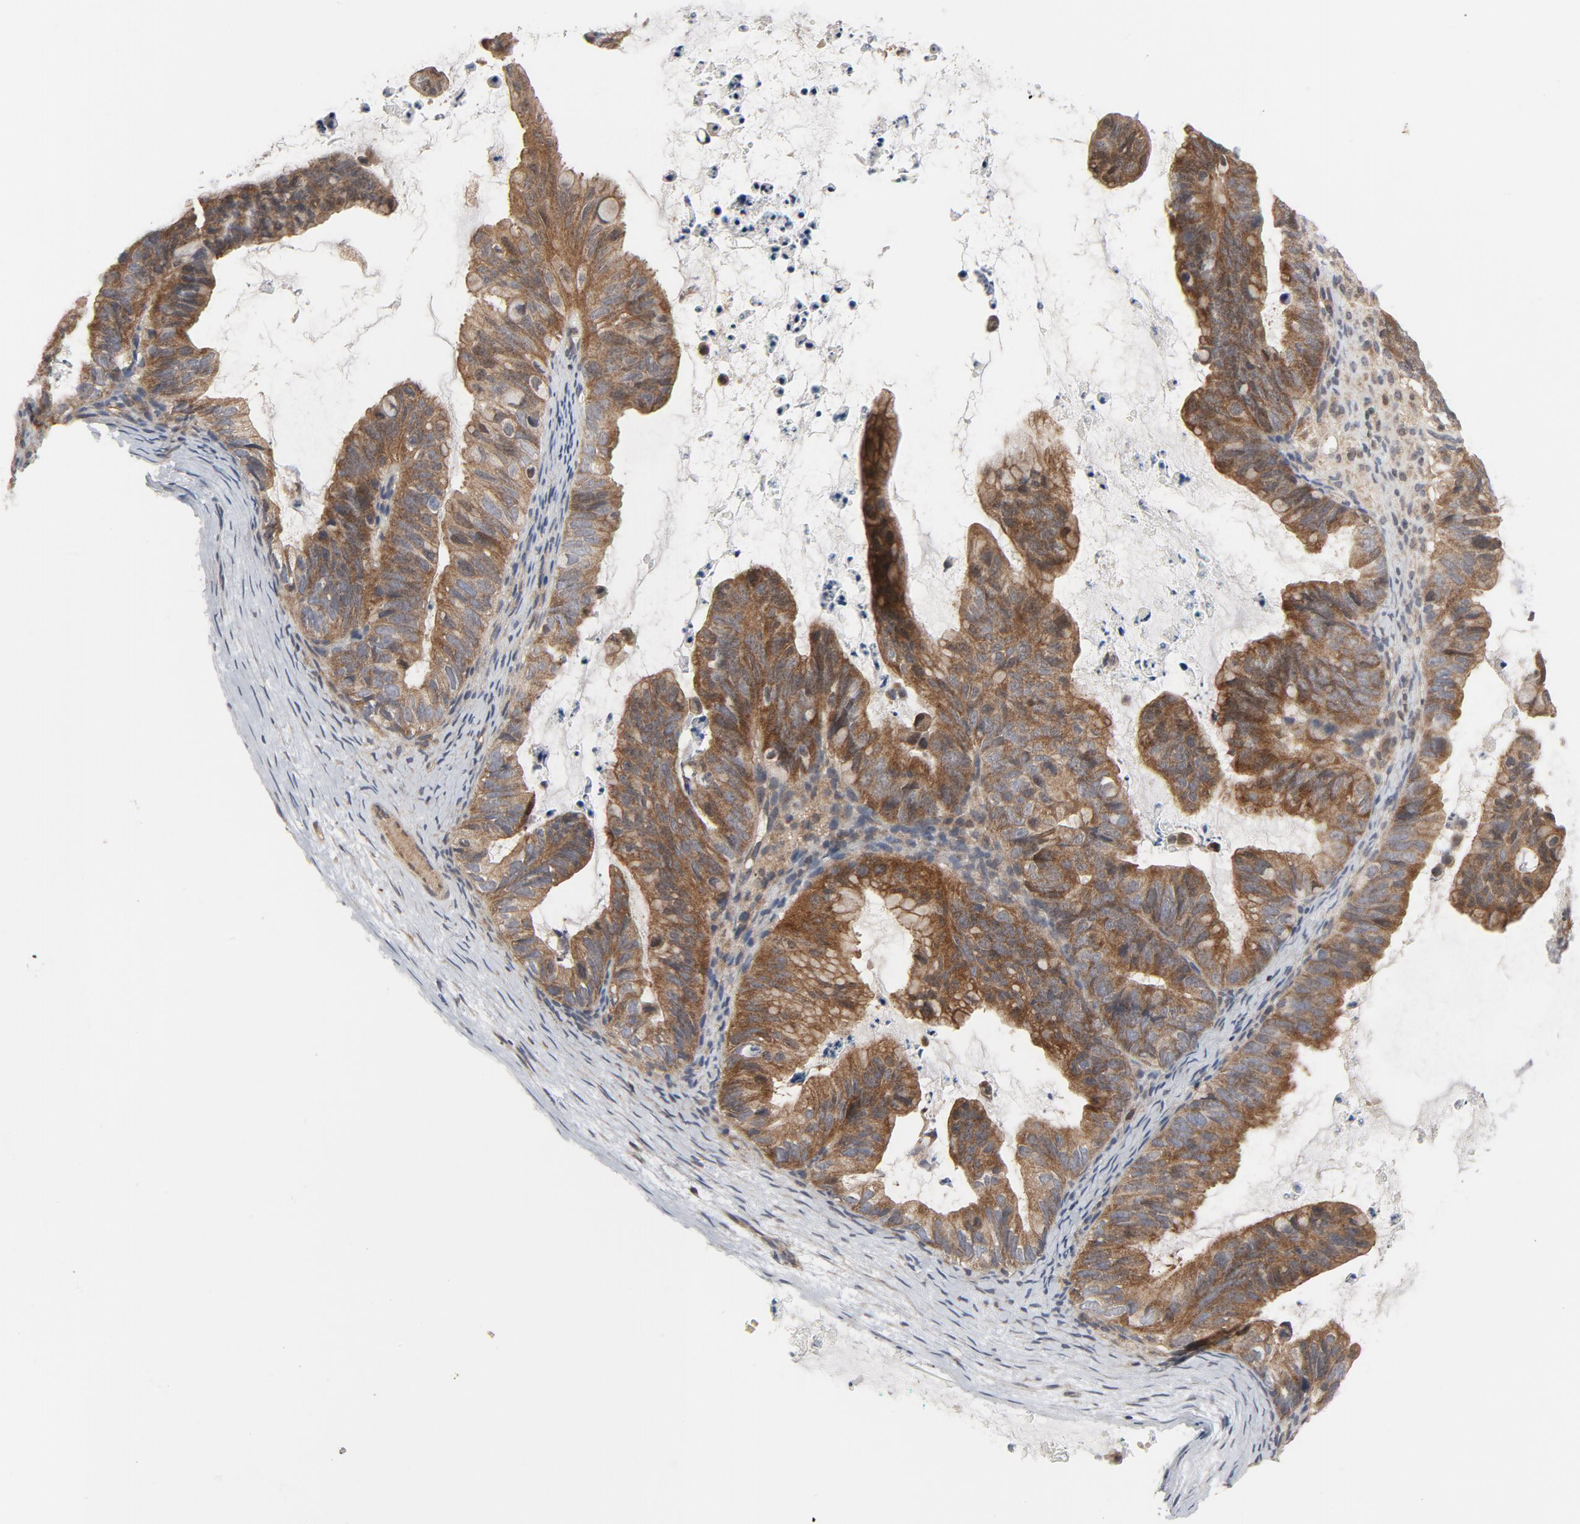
{"staining": {"intensity": "moderate", "quantity": ">75%", "location": "cytoplasmic/membranous"}, "tissue": "ovarian cancer", "cell_type": "Tumor cells", "image_type": "cancer", "snomed": [{"axis": "morphology", "description": "Cystadenocarcinoma, mucinous, NOS"}, {"axis": "topography", "description": "Ovary"}], "caption": "IHC staining of ovarian cancer, which shows medium levels of moderate cytoplasmic/membranous staining in about >75% of tumor cells indicating moderate cytoplasmic/membranous protein staining. The staining was performed using DAB (3,3'-diaminobenzidine) (brown) for protein detection and nuclei were counterstained in hematoxylin (blue).", "gene": "TRADD", "patient": {"sex": "female", "age": 36}}